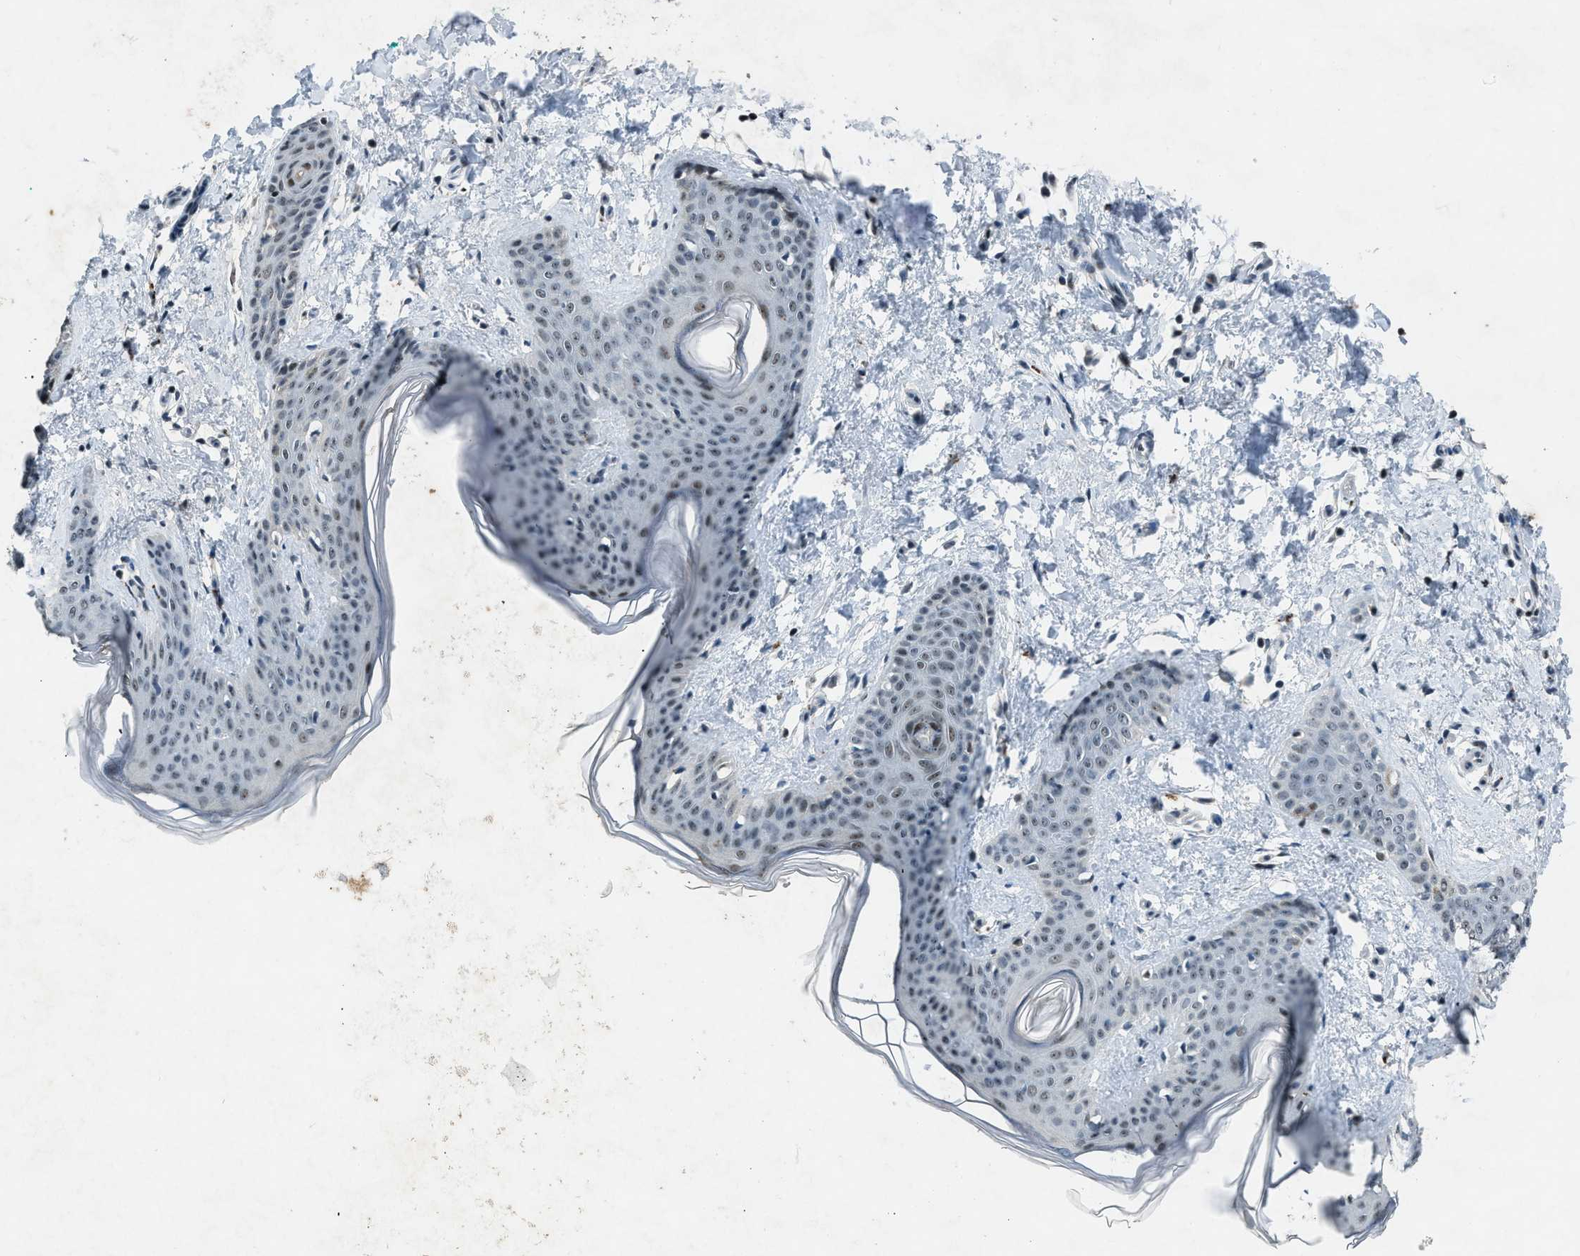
{"staining": {"intensity": "negative", "quantity": "none", "location": "none"}, "tissue": "skin", "cell_type": "Fibroblasts", "image_type": "normal", "snomed": [{"axis": "morphology", "description": "Normal tissue, NOS"}, {"axis": "topography", "description": "Skin"}], "caption": "A high-resolution image shows IHC staining of benign skin, which demonstrates no significant positivity in fibroblasts.", "gene": "ADCY1", "patient": {"sex": "female", "age": 17}}